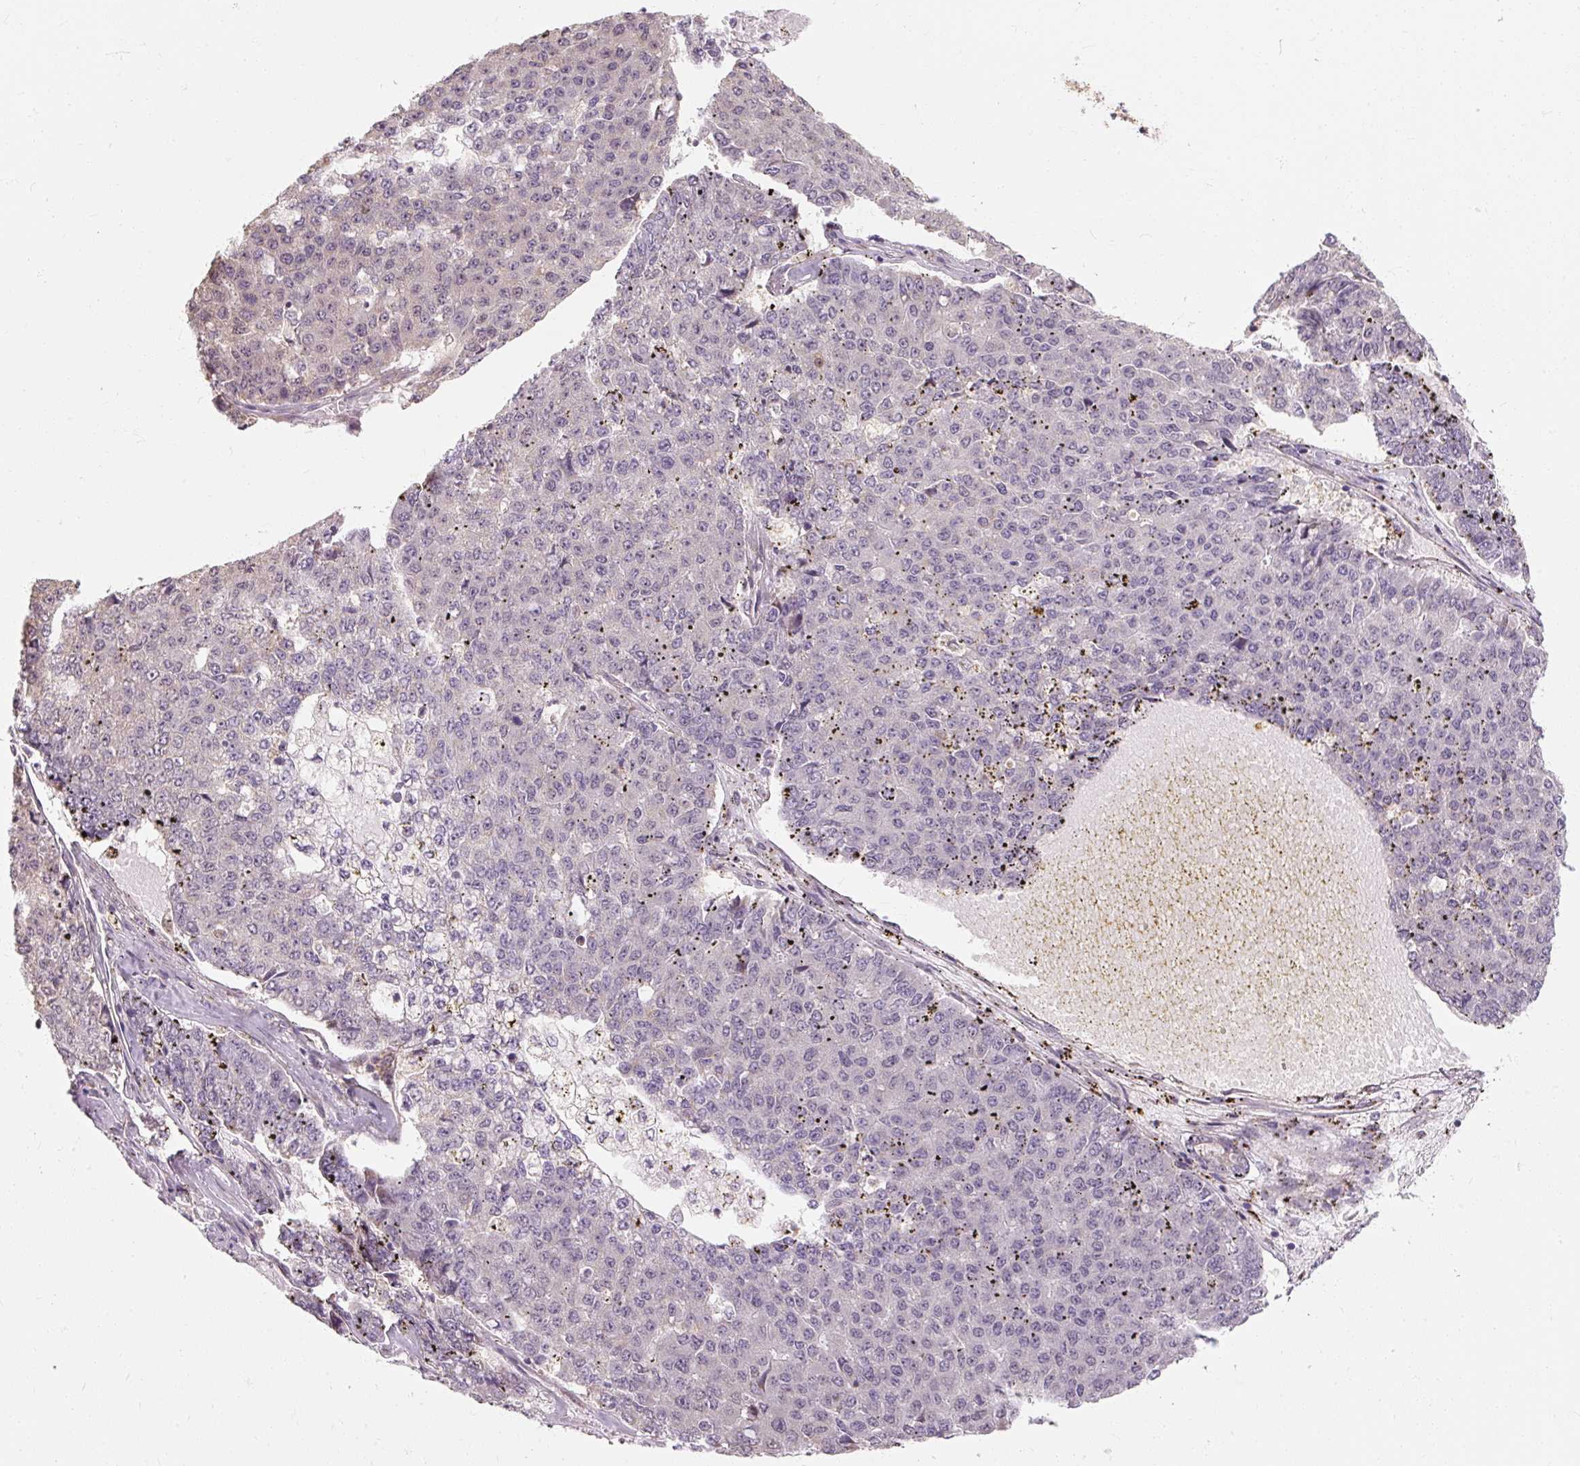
{"staining": {"intensity": "negative", "quantity": "none", "location": "none"}, "tissue": "pancreatic cancer", "cell_type": "Tumor cells", "image_type": "cancer", "snomed": [{"axis": "morphology", "description": "Adenocarcinoma, NOS"}, {"axis": "topography", "description": "Pancreas"}], "caption": "Immunohistochemistry of human pancreatic cancer (adenocarcinoma) reveals no staining in tumor cells.", "gene": "RB1CC1", "patient": {"sex": "male", "age": 50}}